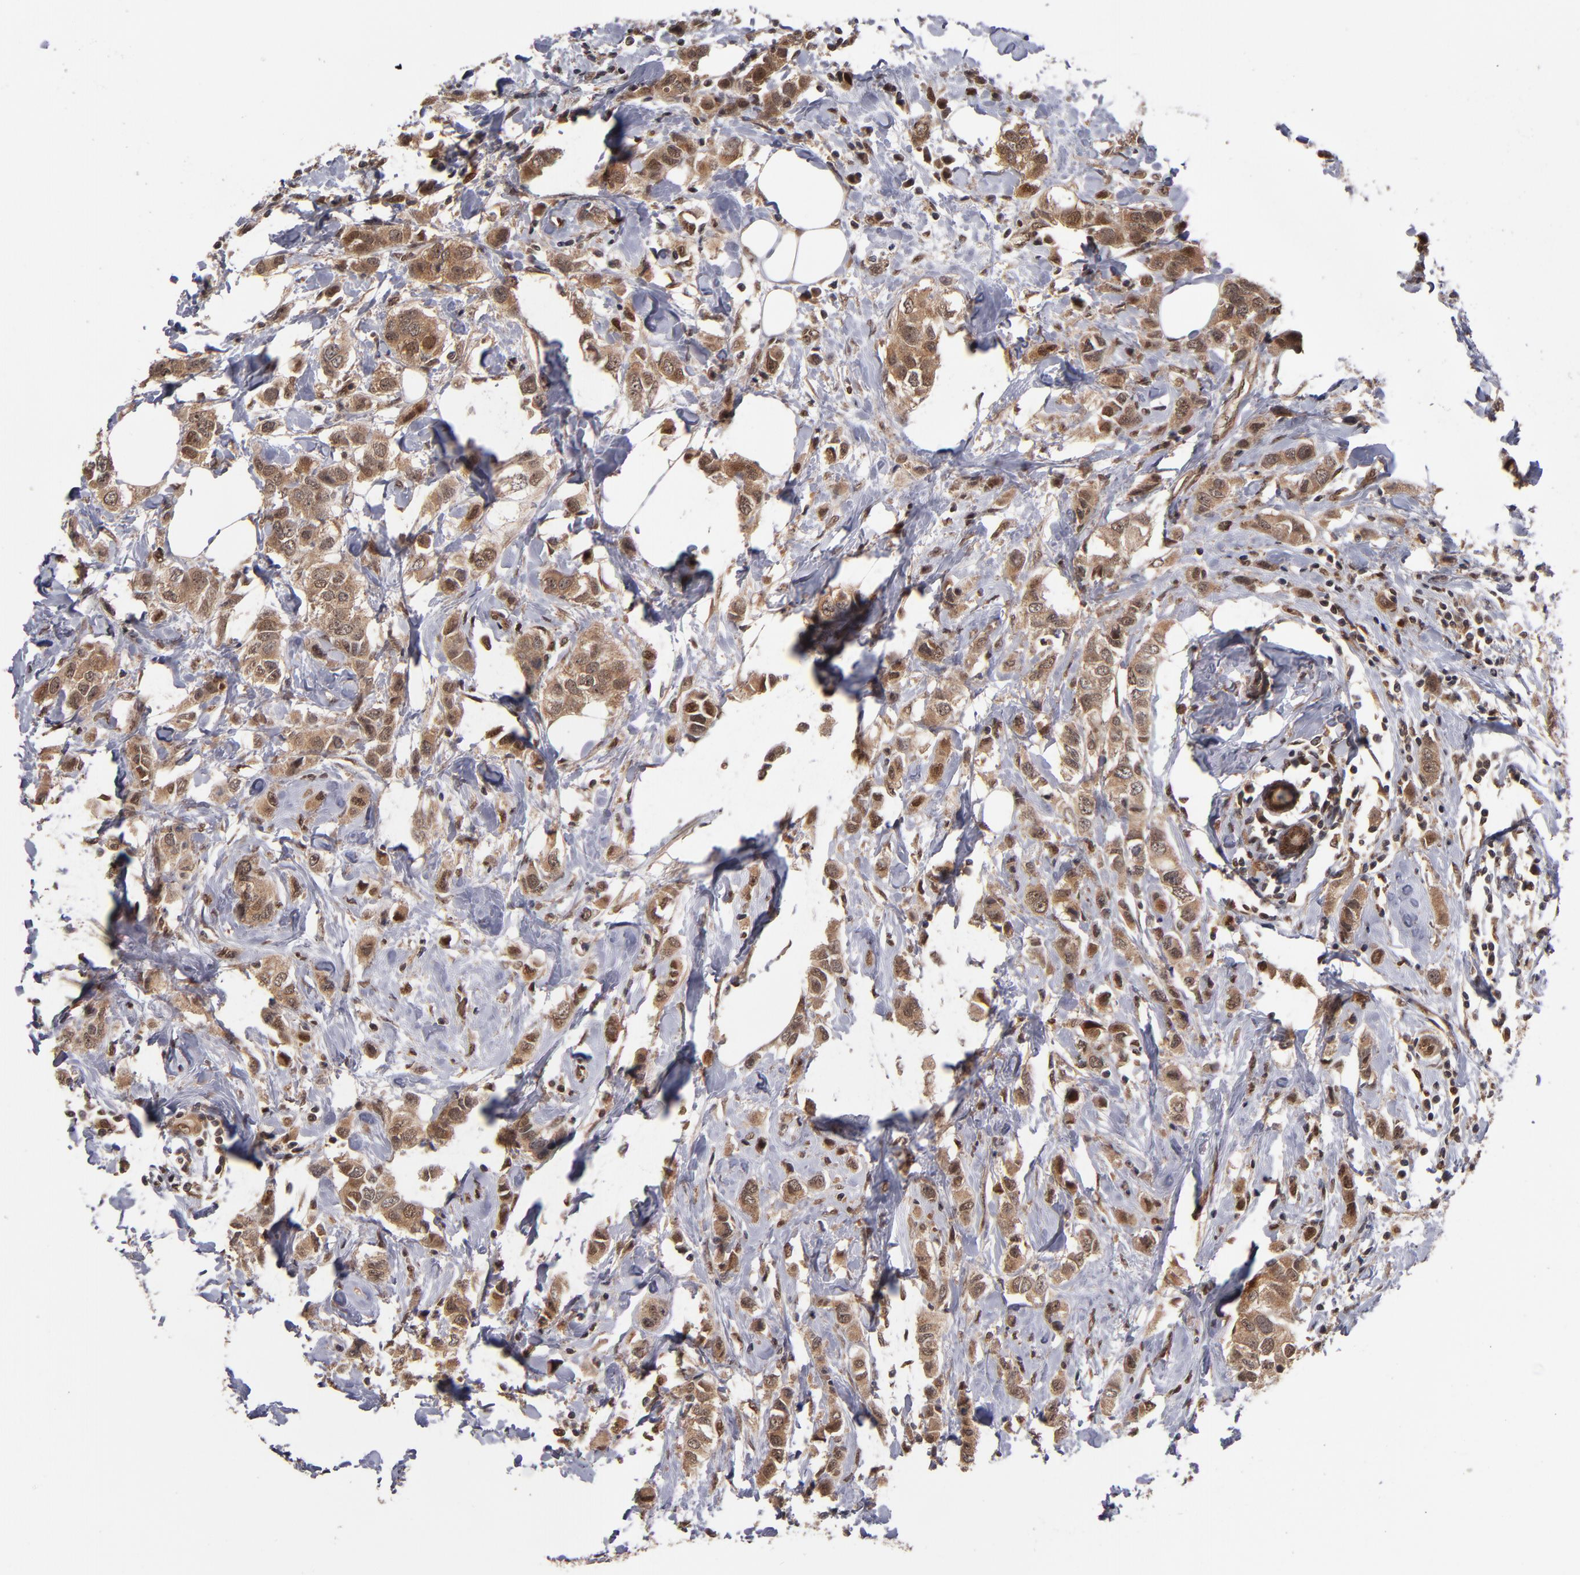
{"staining": {"intensity": "moderate", "quantity": ">75%", "location": "cytoplasmic/membranous,nuclear"}, "tissue": "breast cancer", "cell_type": "Tumor cells", "image_type": "cancer", "snomed": [{"axis": "morphology", "description": "Normal tissue, NOS"}, {"axis": "morphology", "description": "Duct carcinoma"}, {"axis": "topography", "description": "Breast"}], "caption": "Protein staining by immunohistochemistry (IHC) demonstrates moderate cytoplasmic/membranous and nuclear positivity in about >75% of tumor cells in intraductal carcinoma (breast).", "gene": "CUL5", "patient": {"sex": "female", "age": 50}}